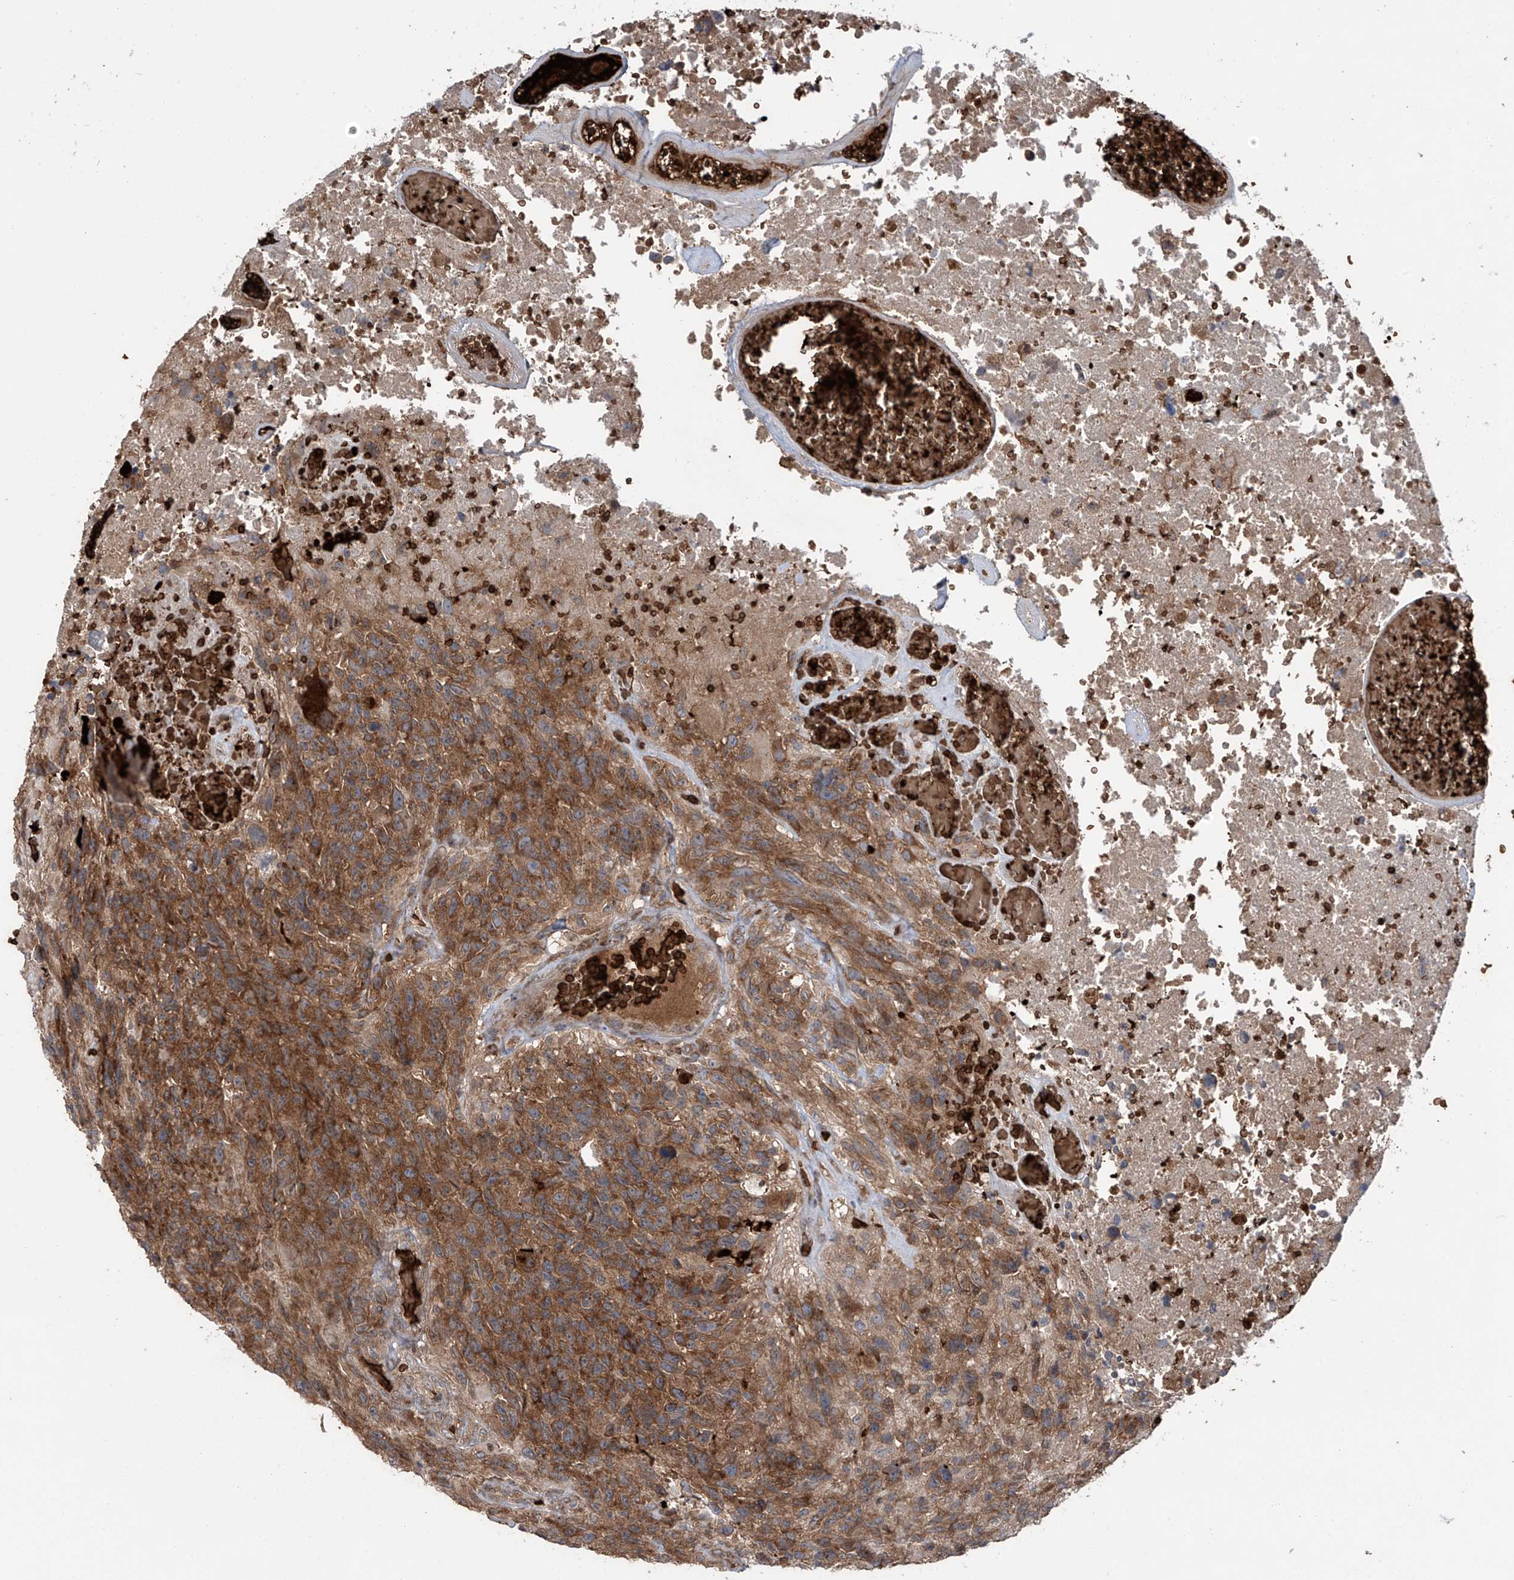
{"staining": {"intensity": "moderate", "quantity": ">75%", "location": "cytoplasmic/membranous"}, "tissue": "glioma", "cell_type": "Tumor cells", "image_type": "cancer", "snomed": [{"axis": "morphology", "description": "Glioma, malignant, High grade"}, {"axis": "topography", "description": "Brain"}], "caption": "Moderate cytoplasmic/membranous positivity for a protein is present in approximately >75% of tumor cells of high-grade glioma (malignant) using IHC.", "gene": "ZDHHC9", "patient": {"sex": "male", "age": 69}}